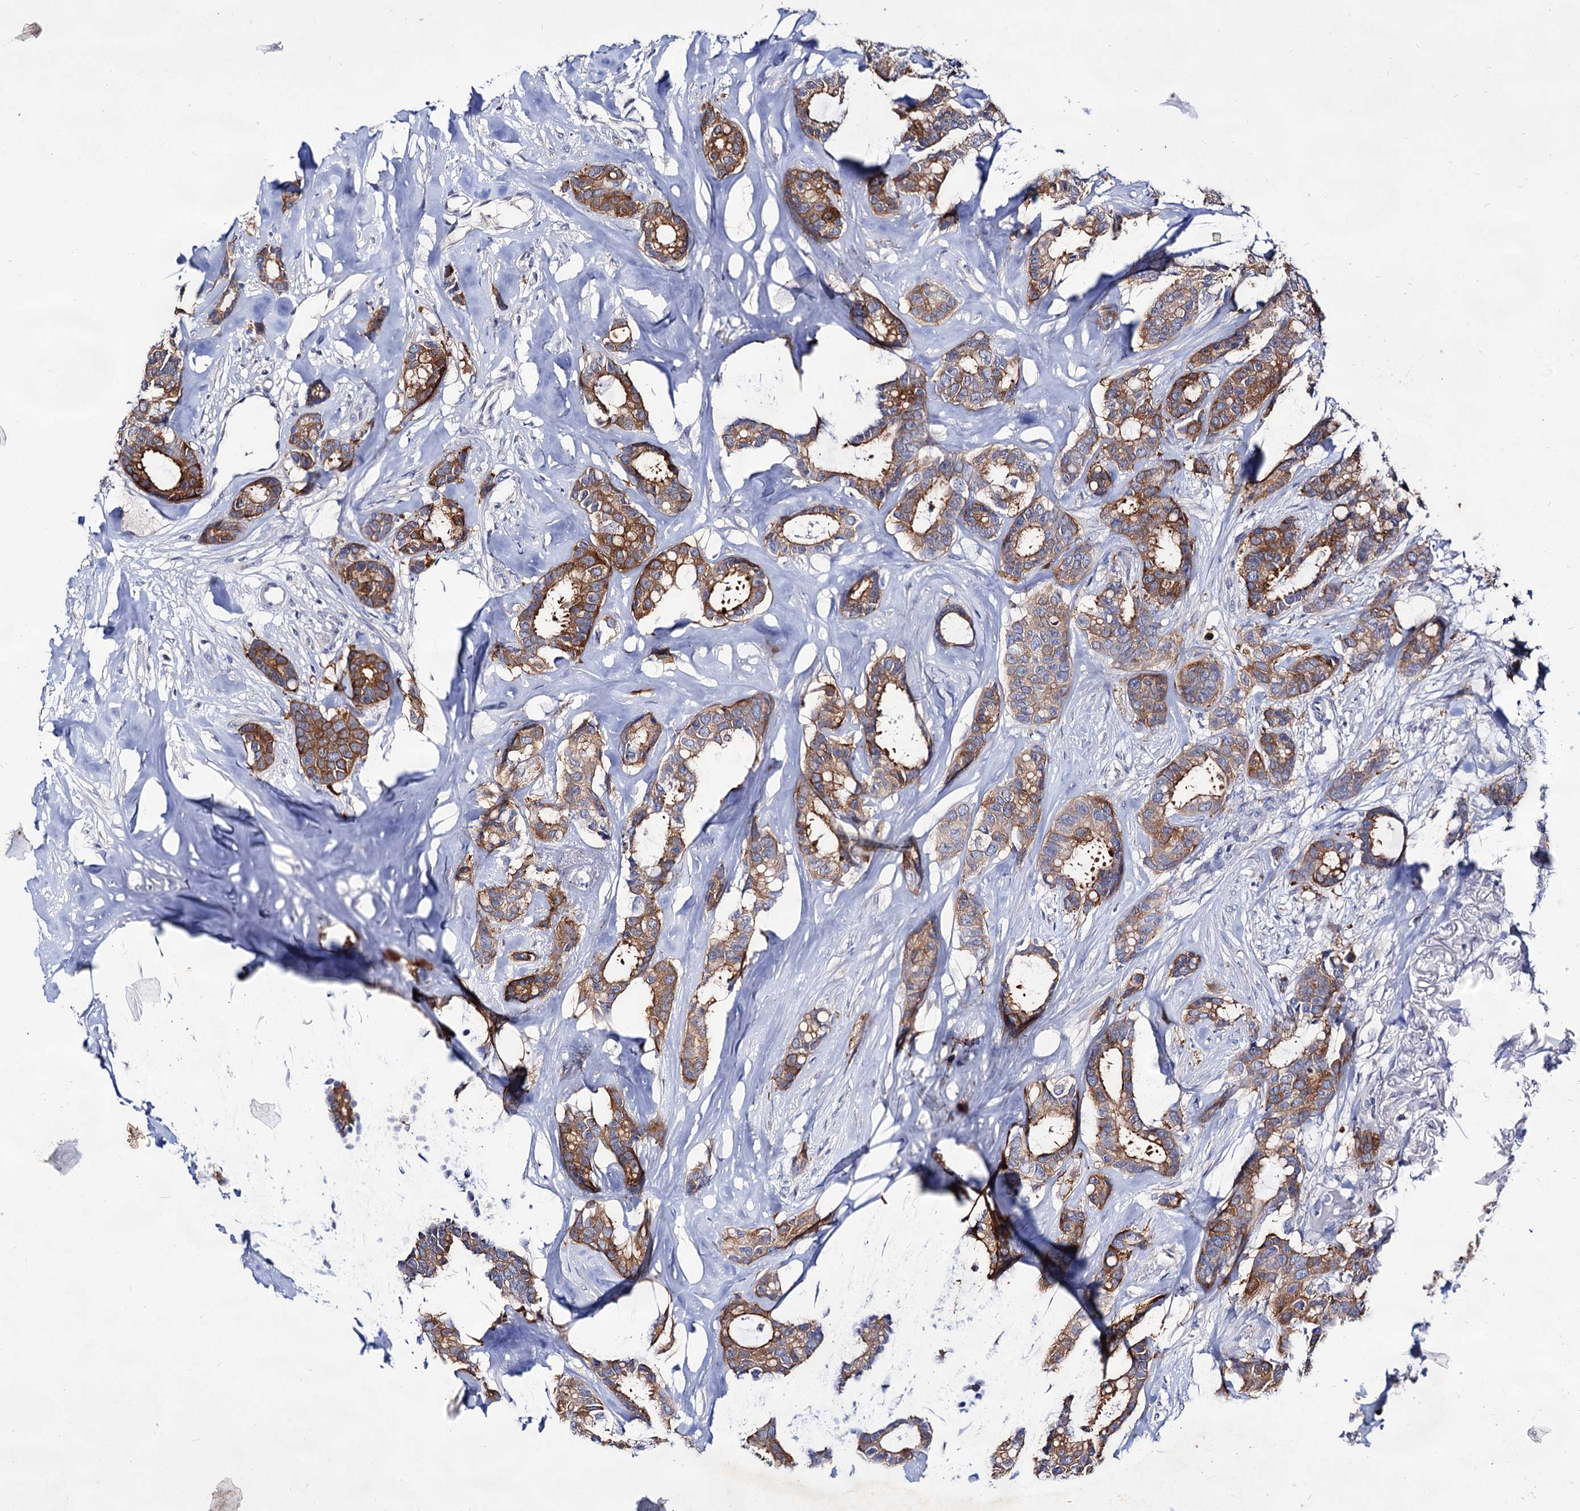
{"staining": {"intensity": "moderate", "quantity": ">75%", "location": "cytoplasmic/membranous"}, "tissue": "breast cancer", "cell_type": "Tumor cells", "image_type": "cancer", "snomed": [{"axis": "morphology", "description": "Duct carcinoma"}, {"axis": "topography", "description": "Breast"}], "caption": "Immunohistochemical staining of human breast cancer (invasive ductal carcinoma) displays moderate cytoplasmic/membranous protein expression in about >75% of tumor cells.", "gene": "ARFIP2", "patient": {"sex": "female", "age": 87}}